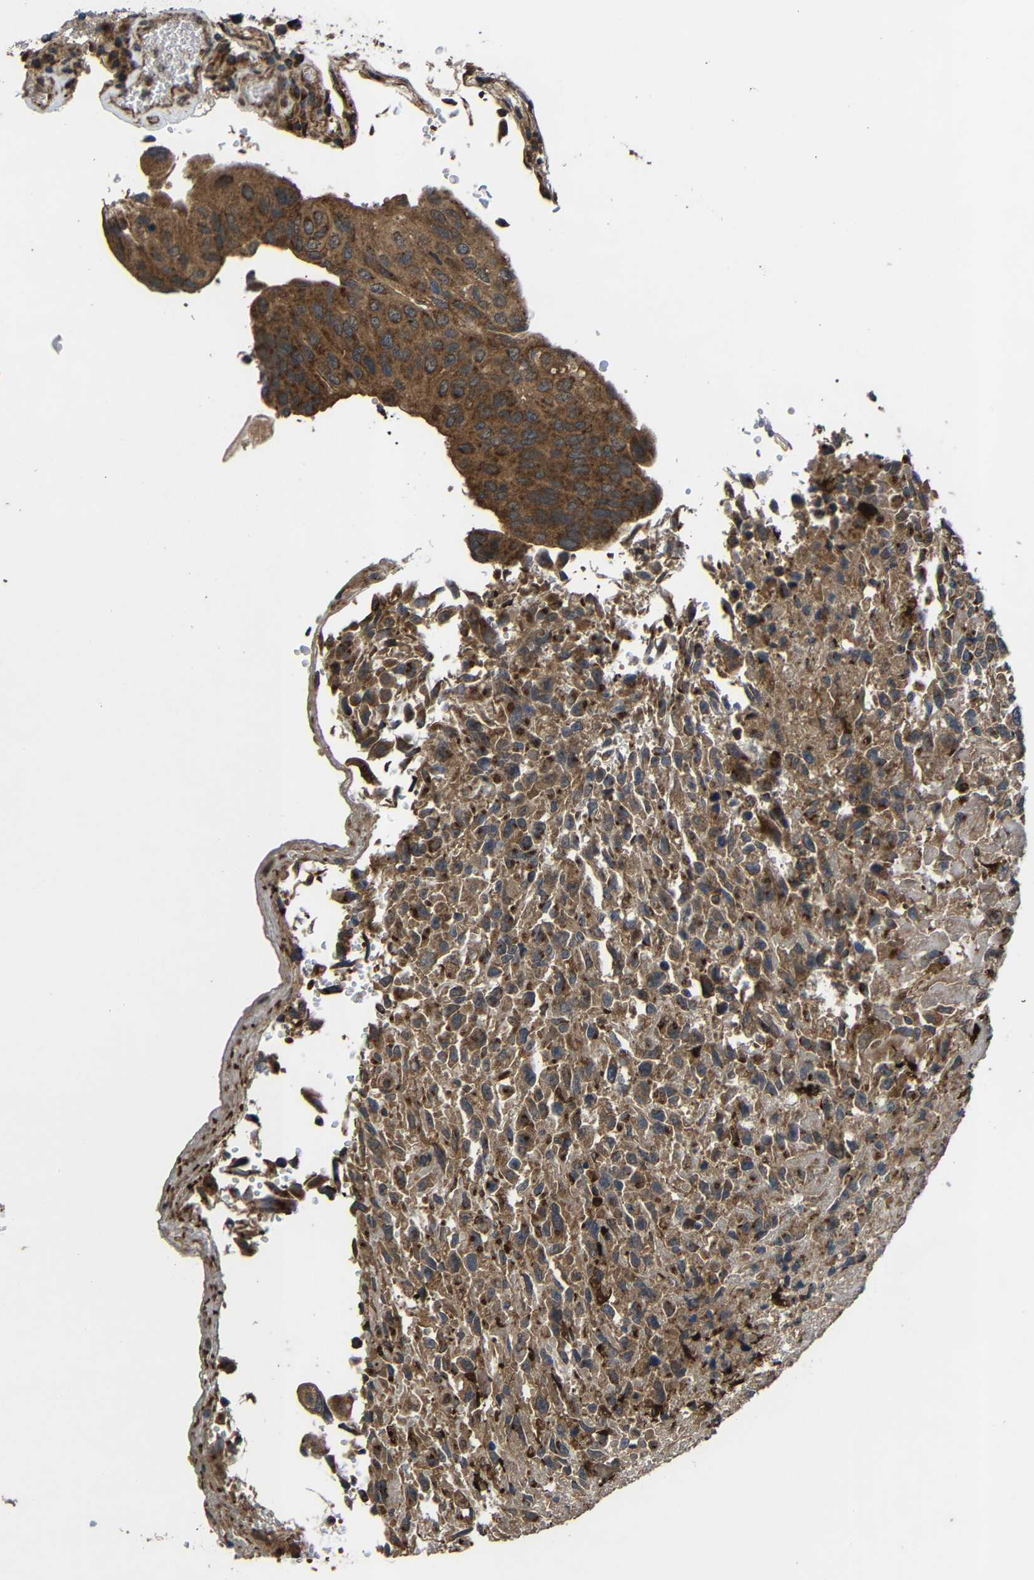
{"staining": {"intensity": "moderate", "quantity": ">75%", "location": "cytoplasmic/membranous"}, "tissue": "urothelial cancer", "cell_type": "Tumor cells", "image_type": "cancer", "snomed": [{"axis": "morphology", "description": "Urothelial carcinoma, High grade"}, {"axis": "topography", "description": "Urinary bladder"}], "caption": "Approximately >75% of tumor cells in human urothelial carcinoma (high-grade) display moderate cytoplasmic/membranous protein expression as visualized by brown immunohistochemical staining.", "gene": "C1GALT1", "patient": {"sex": "male", "age": 66}}